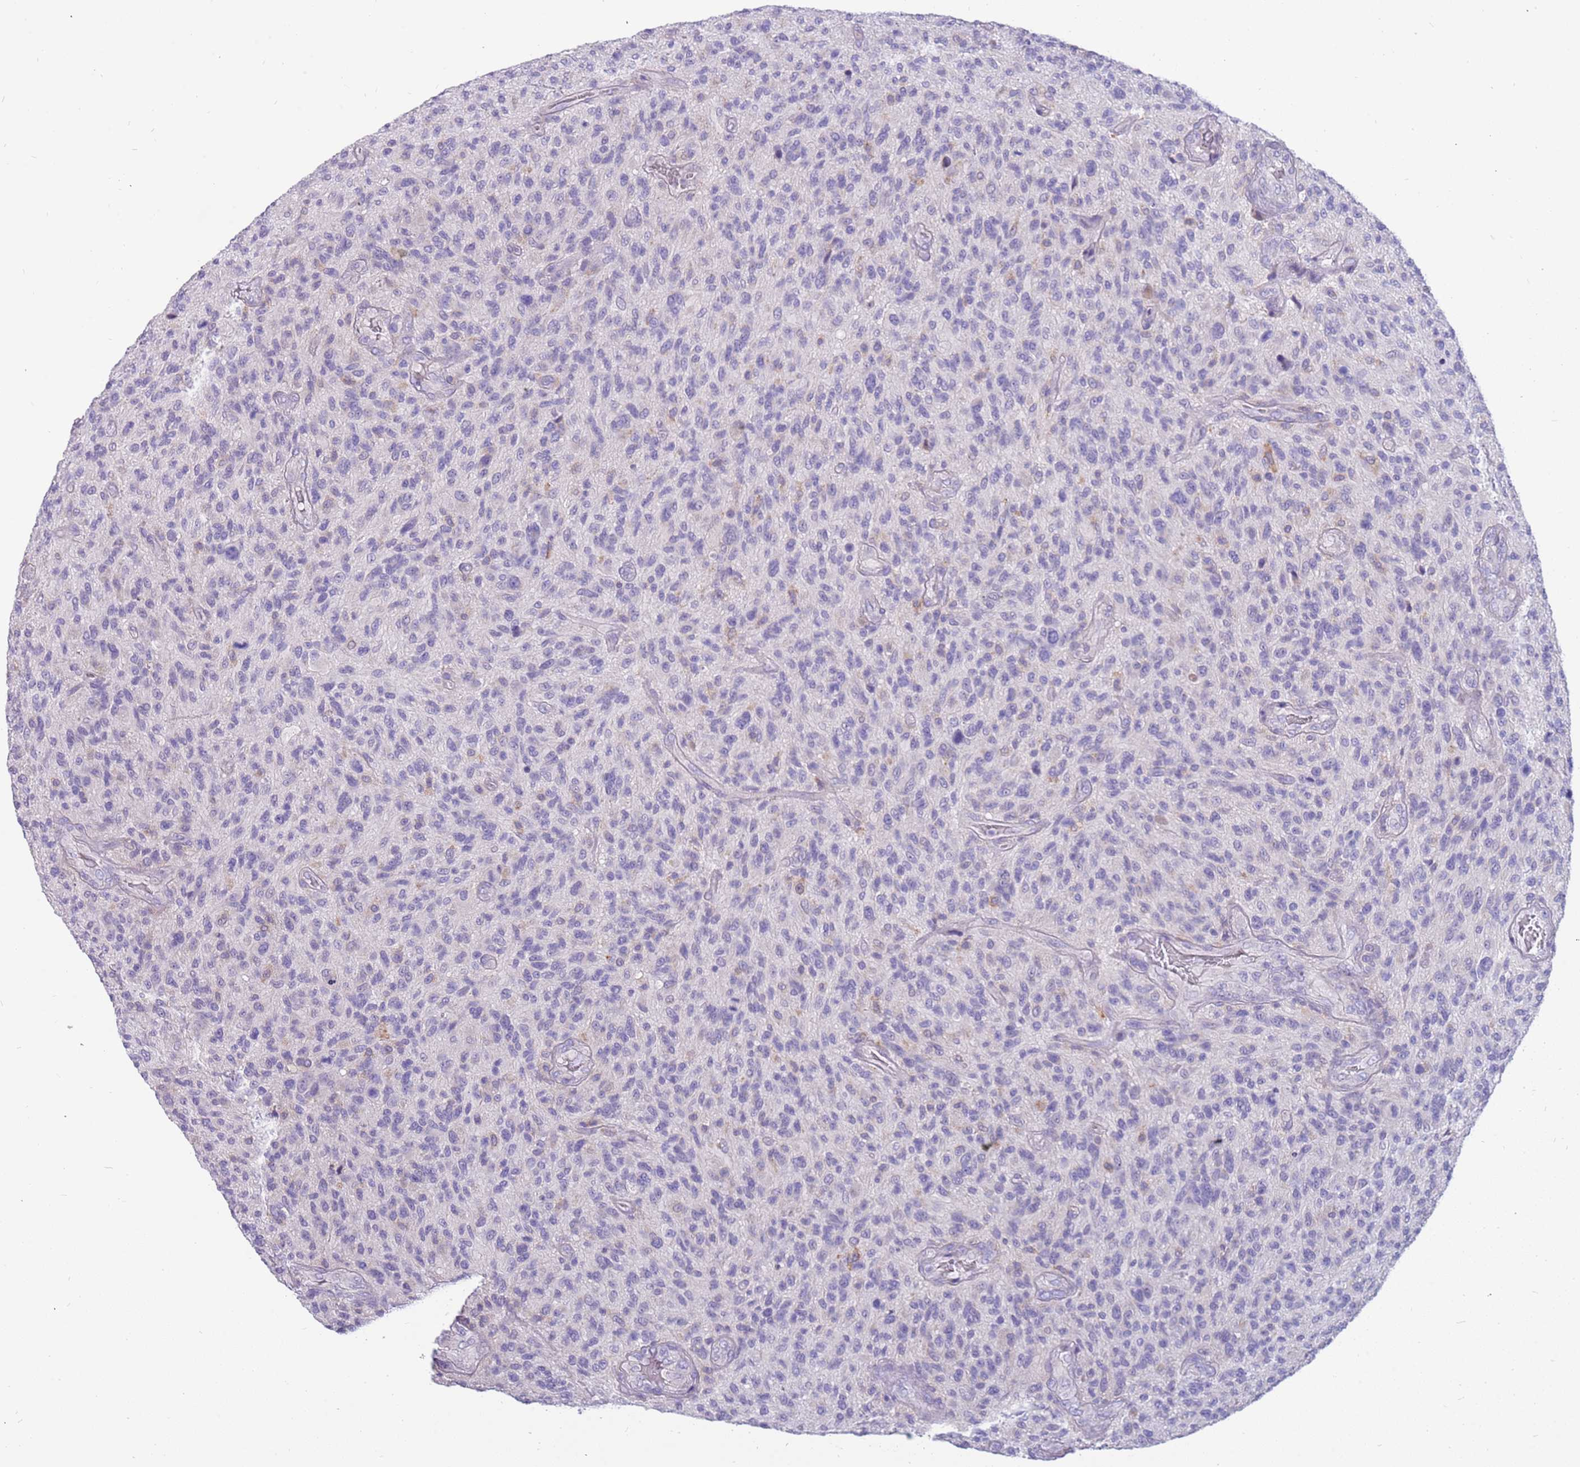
{"staining": {"intensity": "negative", "quantity": "none", "location": "none"}, "tissue": "glioma", "cell_type": "Tumor cells", "image_type": "cancer", "snomed": [{"axis": "morphology", "description": "Glioma, malignant, High grade"}, {"axis": "topography", "description": "Brain"}], "caption": "Tumor cells are negative for brown protein staining in glioma.", "gene": "RHCG", "patient": {"sex": "male", "age": 47}}